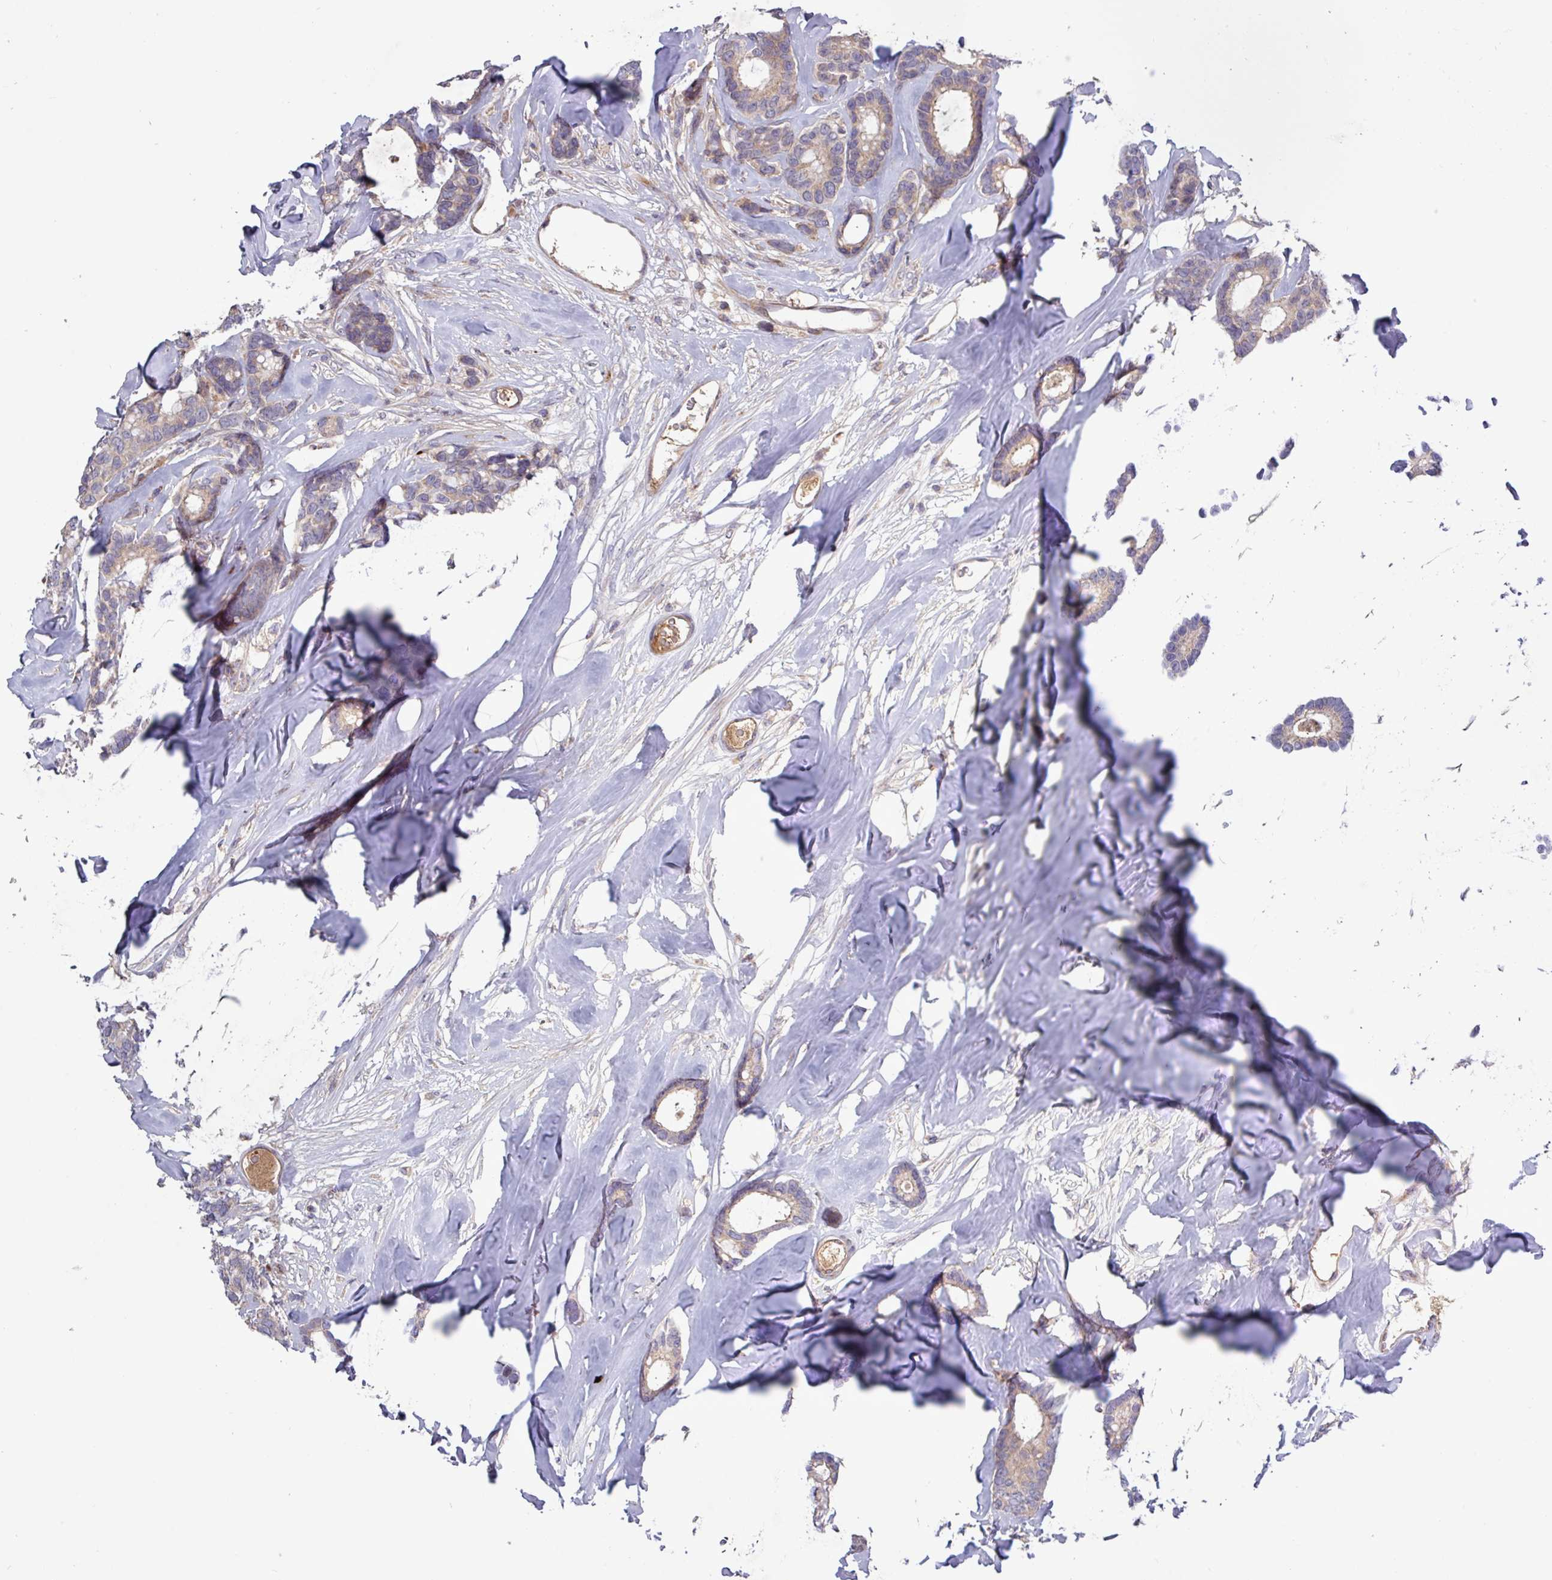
{"staining": {"intensity": "weak", "quantity": "<25%", "location": "cytoplasmic/membranous"}, "tissue": "breast cancer", "cell_type": "Tumor cells", "image_type": "cancer", "snomed": [{"axis": "morphology", "description": "Duct carcinoma"}, {"axis": "topography", "description": "Breast"}], "caption": "The micrograph displays no staining of tumor cells in breast intraductal carcinoma.", "gene": "TNFSF12", "patient": {"sex": "female", "age": 87}}